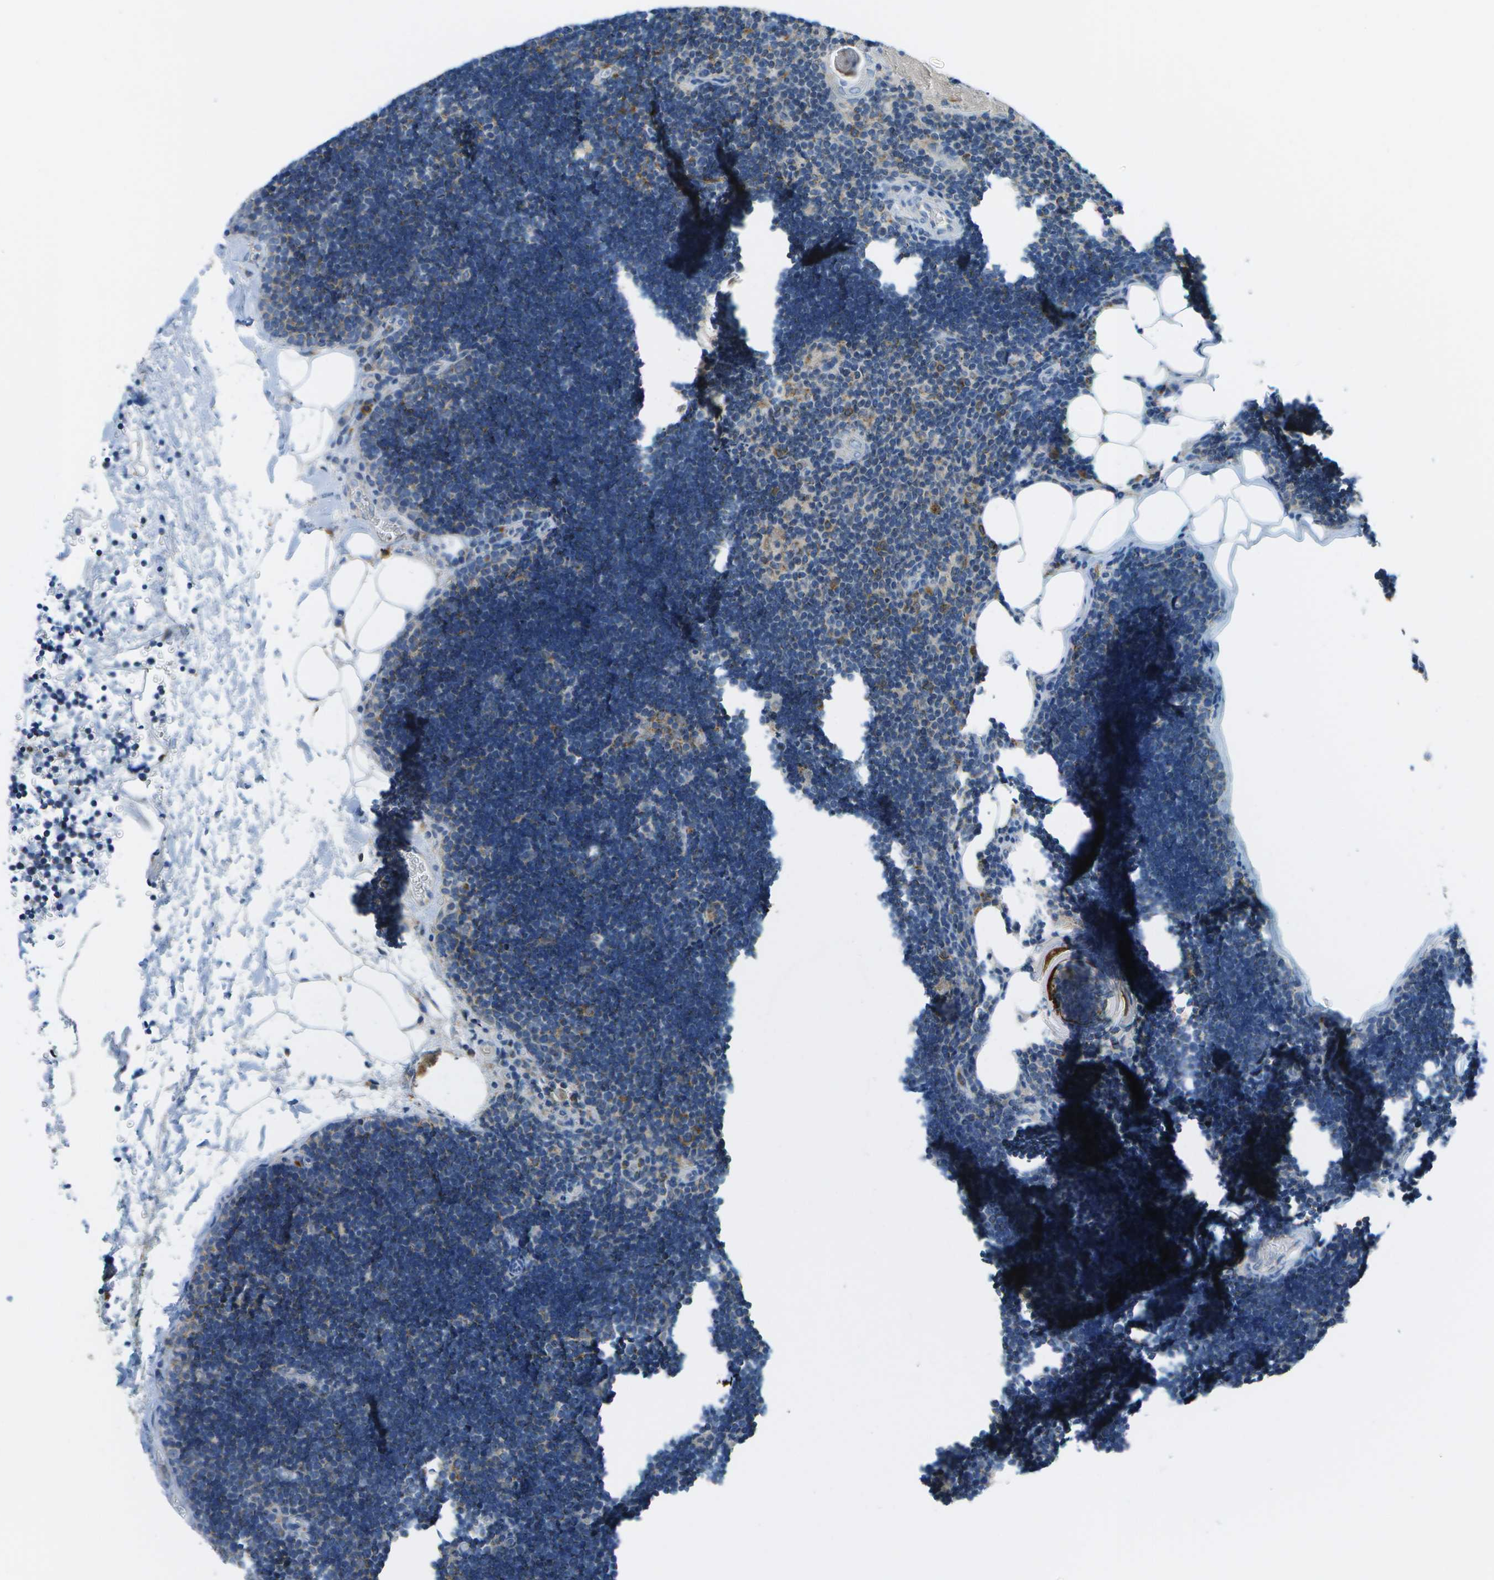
{"staining": {"intensity": "weak", "quantity": "<25%", "location": "cytoplasmic/membranous"}, "tissue": "lymph node", "cell_type": "Germinal center cells", "image_type": "normal", "snomed": [{"axis": "morphology", "description": "Normal tissue, NOS"}, {"axis": "topography", "description": "Lymph node"}], "caption": "High magnification brightfield microscopy of unremarkable lymph node stained with DAB (3,3'-diaminobenzidine) (brown) and counterstained with hematoxylin (blue): germinal center cells show no significant expression. Nuclei are stained in blue.", "gene": "PTGIS", "patient": {"sex": "male", "age": 33}}